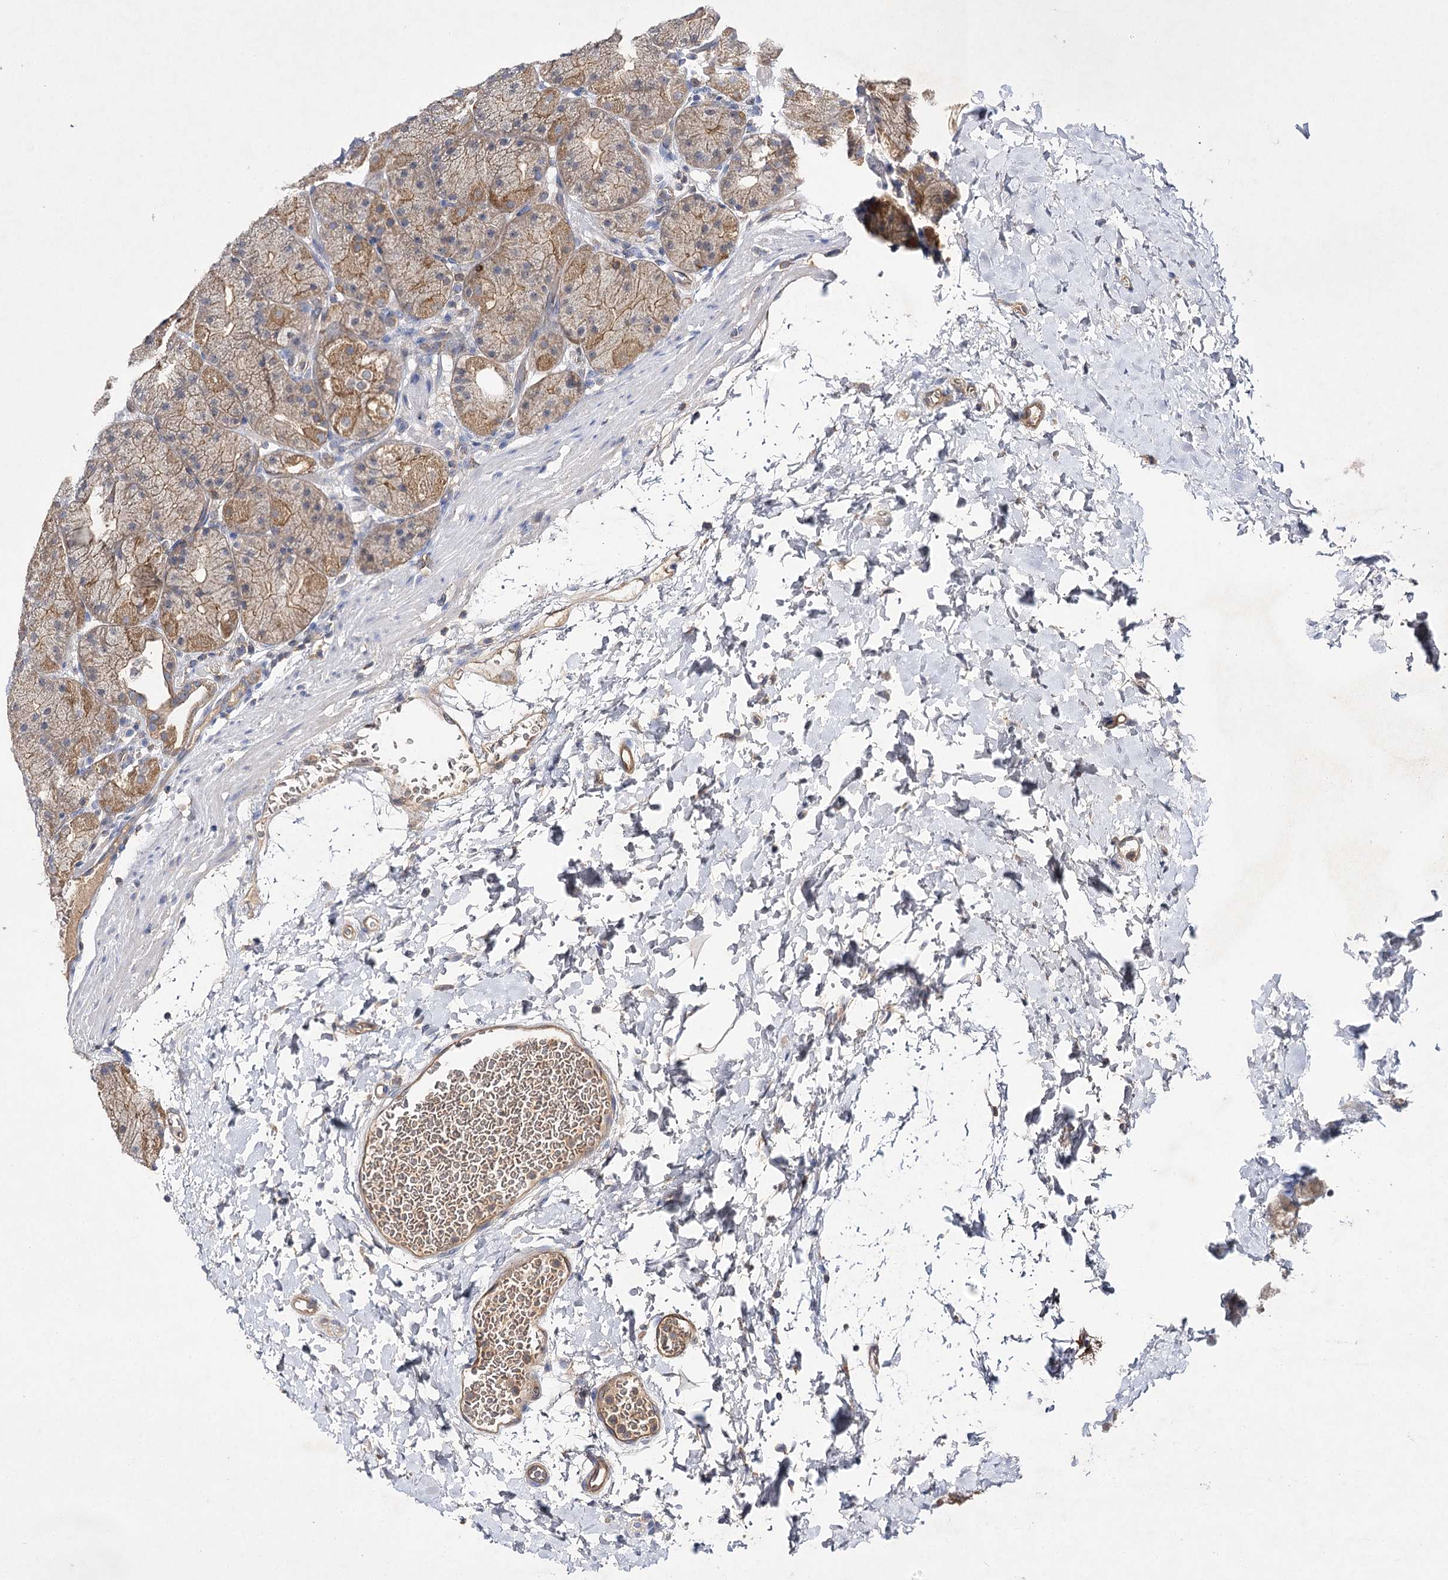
{"staining": {"intensity": "moderate", "quantity": "25%-75%", "location": "cytoplasmic/membranous"}, "tissue": "stomach", "cell_type": "Glandular cells", "image_type": "normal", "snomed": [{"axis": "morphology", "description": "Normal tissue, NOS"}, {"axis": "topography", "description": "Stomach, upper"}, {"axis": "topography", "description": "Stomach"}], "caption": "Stomach stained for a protein (brown) displays moderate cytoplasmic/membranous positive expression in about 25%-75% of glandular cells.", "gene": "BCR", "patient": {"sex": "male", "age": 48}}